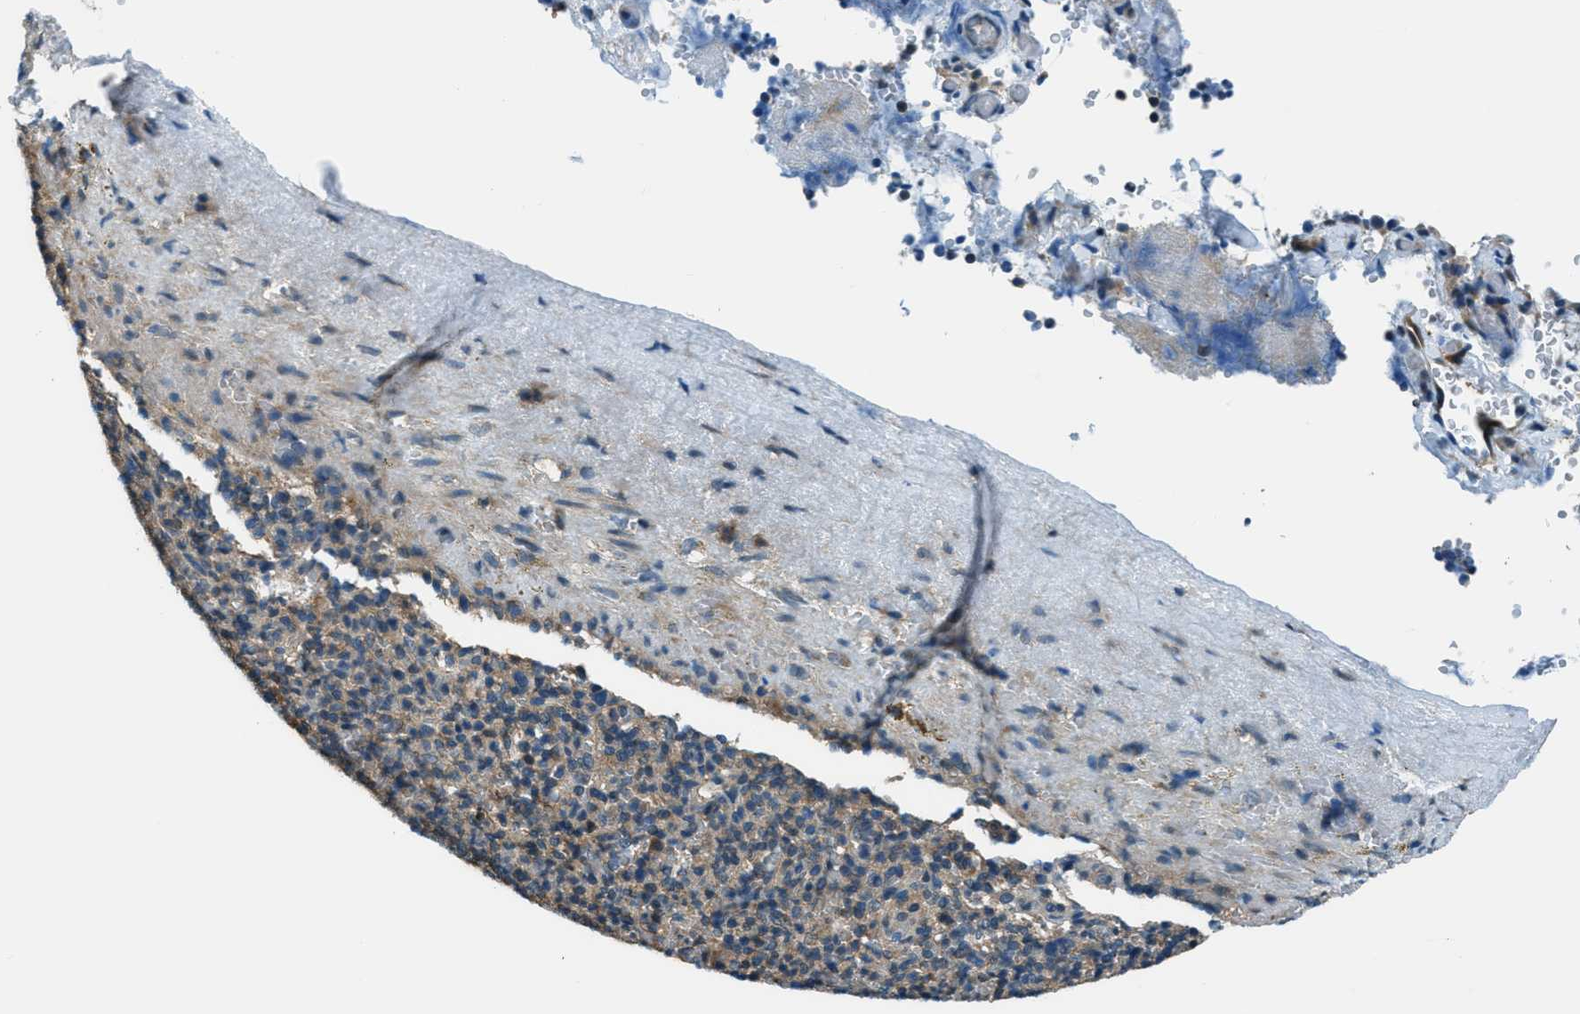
{"staining": {"intensity": "moderate", "quantity": ">75%", "location": "cytoplasmic/membranous"}, "tissue": "spleen", "cell_type": "Cells in red pulp", "image_type": "normal", "snomed": [{"axis": "morphology", "description": "Normal tissue, NOS"}, {"axis": "topography", "description": "Spleen"}], "caption": "A medium amount of moderate cytoplasmic/membranous expression is identified in about >75% of cells in red pulp in unremarkable spleen. The staining is performed using DAB brown chromogen to label protein expression. The nuclei are counter-stained blue using hematoxylin.", "gene": "HEBP2", "patient": {"sex": "female", "age": 74}}